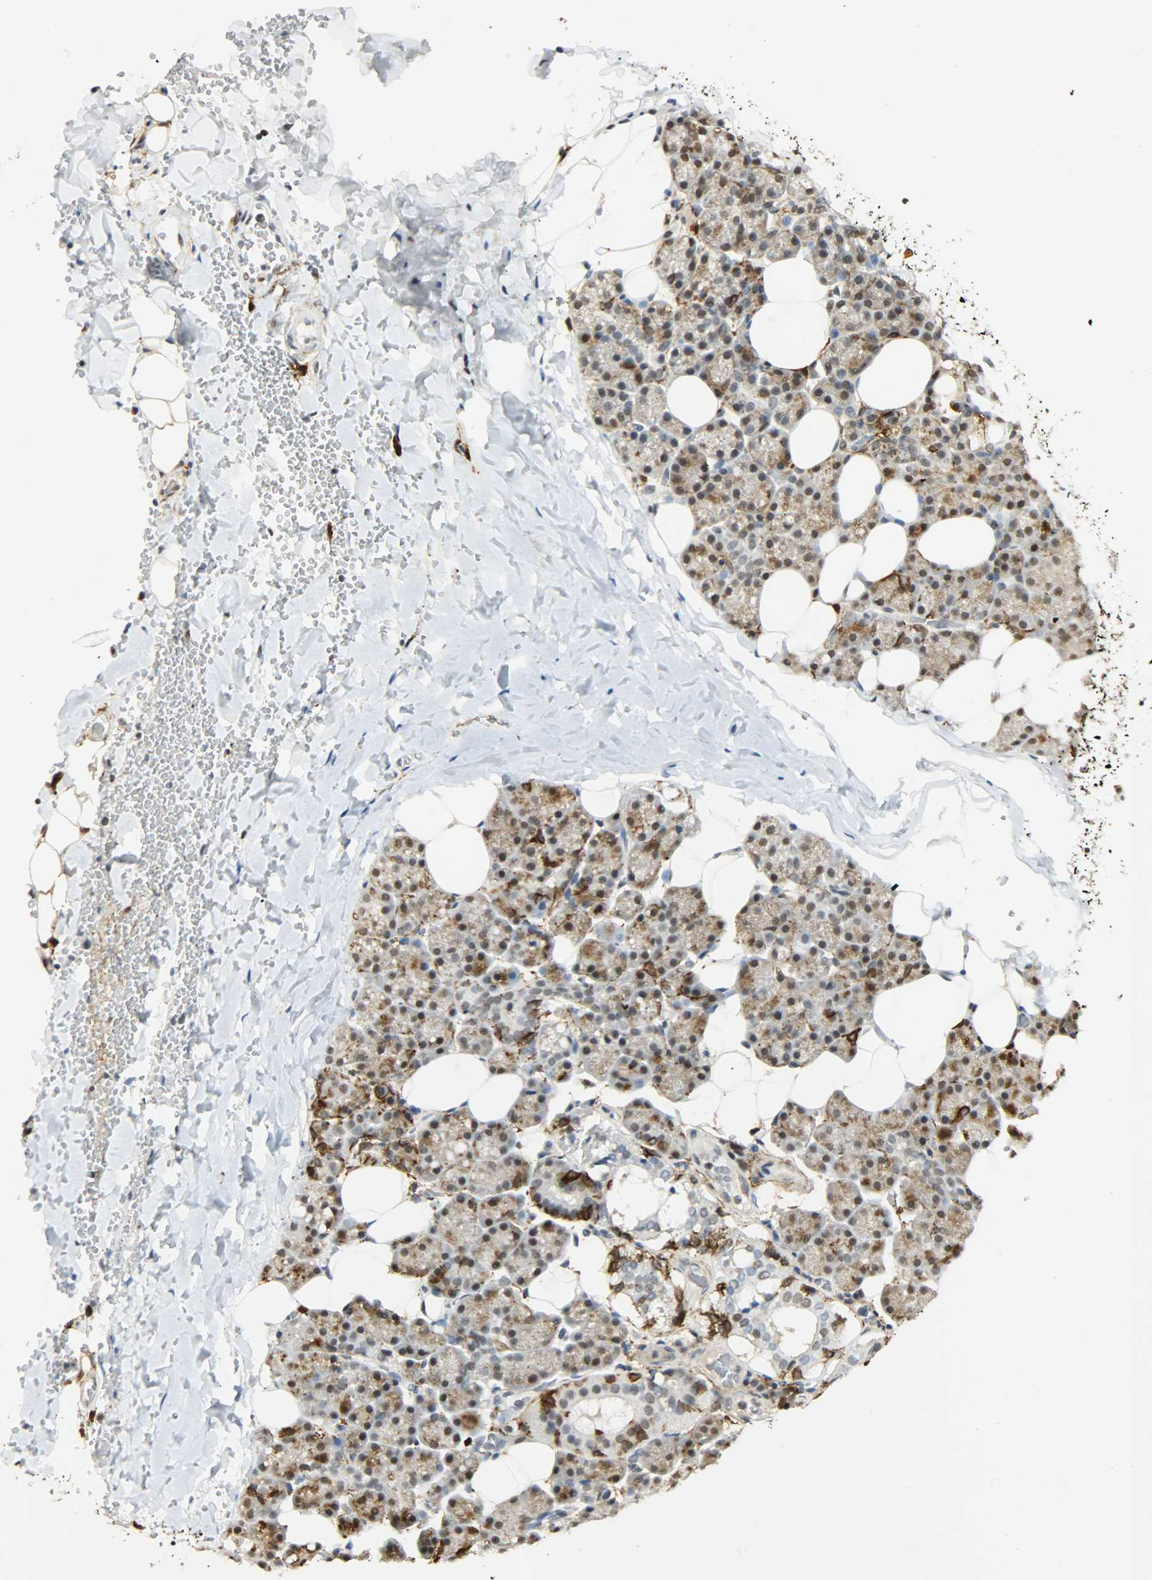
{"staining": {"intensity": "weak", "quantity": ">75%", "location": "nuclear"}, "tissue": "salivary gland", "cell_type": "Glandular cells", "image_type": "normal", "snomed": [{"axis": "morphology", "description": "Normal tissue, NOS"}, {"axis": "topography", "description": "Lymph node"}, {"axis": "topography", "description": "Salivary gland"}], "caption": "Brown immunohistochemical staining in normal human salivary gland demonstrates weak nuclear expression in about >75% of glandular cells.", "gene": "NGFR", "patient": {"sex": "male", "age": 8}}